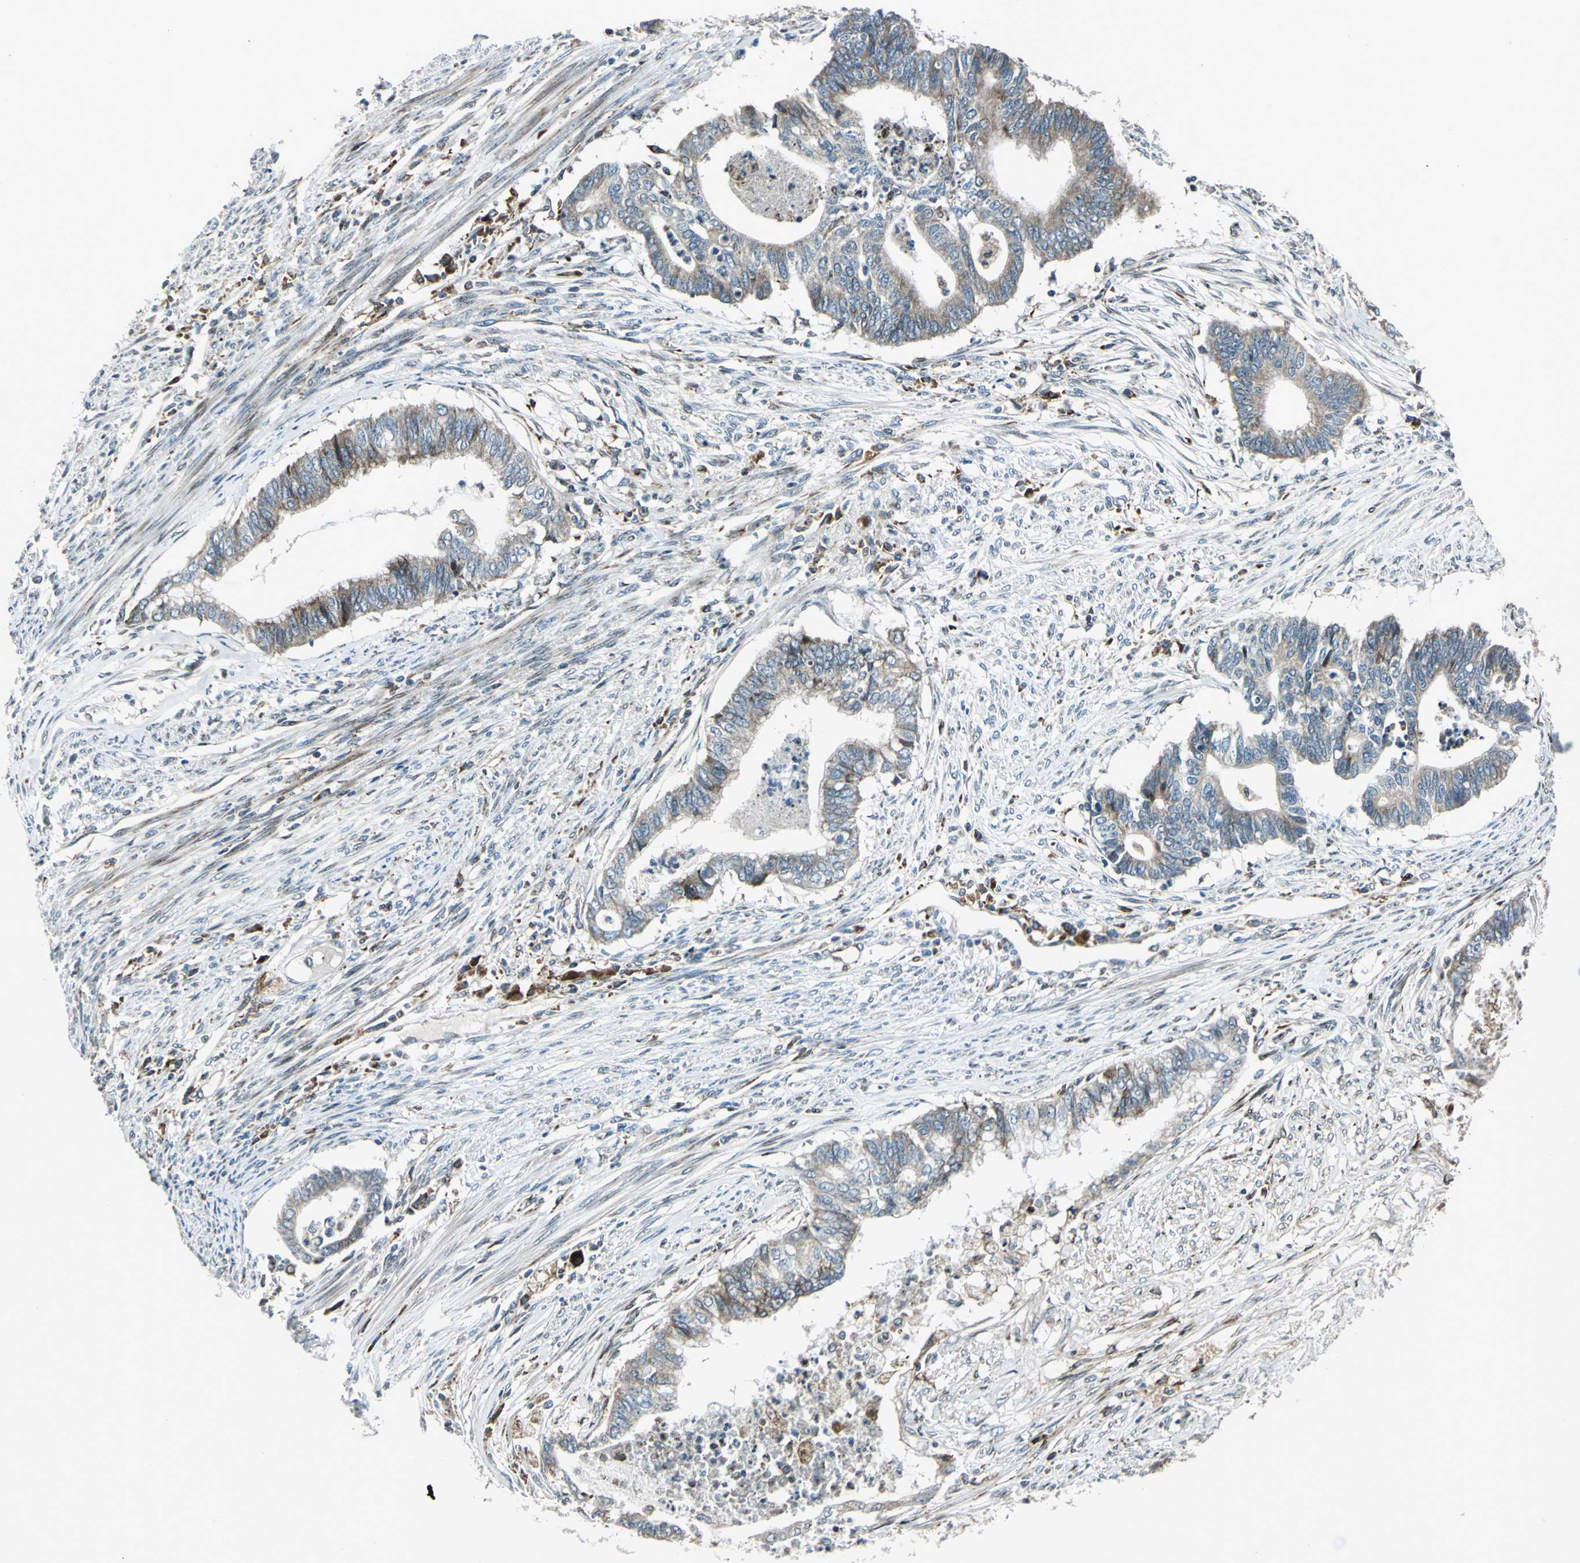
{"staining": {"intensity": "weak", "quantity": "<25%", "location": "cytoplasmic/membranous"}, "tissue": "endometrial cancer", "cell_type": "Tumor cells", "image_type": "cancer", "snomed": [{"axis": "morphology", "description": "Adenocarcinoma, NOS"}, {"axis": "topography", "description": "Endometrium"}], "caption": "An IHC image of endometrial cancer is shown. There is no staining in tumor cells of endometrial cancer.", "gene": "HTATIP2", "patient": {"sex": "female", "age": 79}}